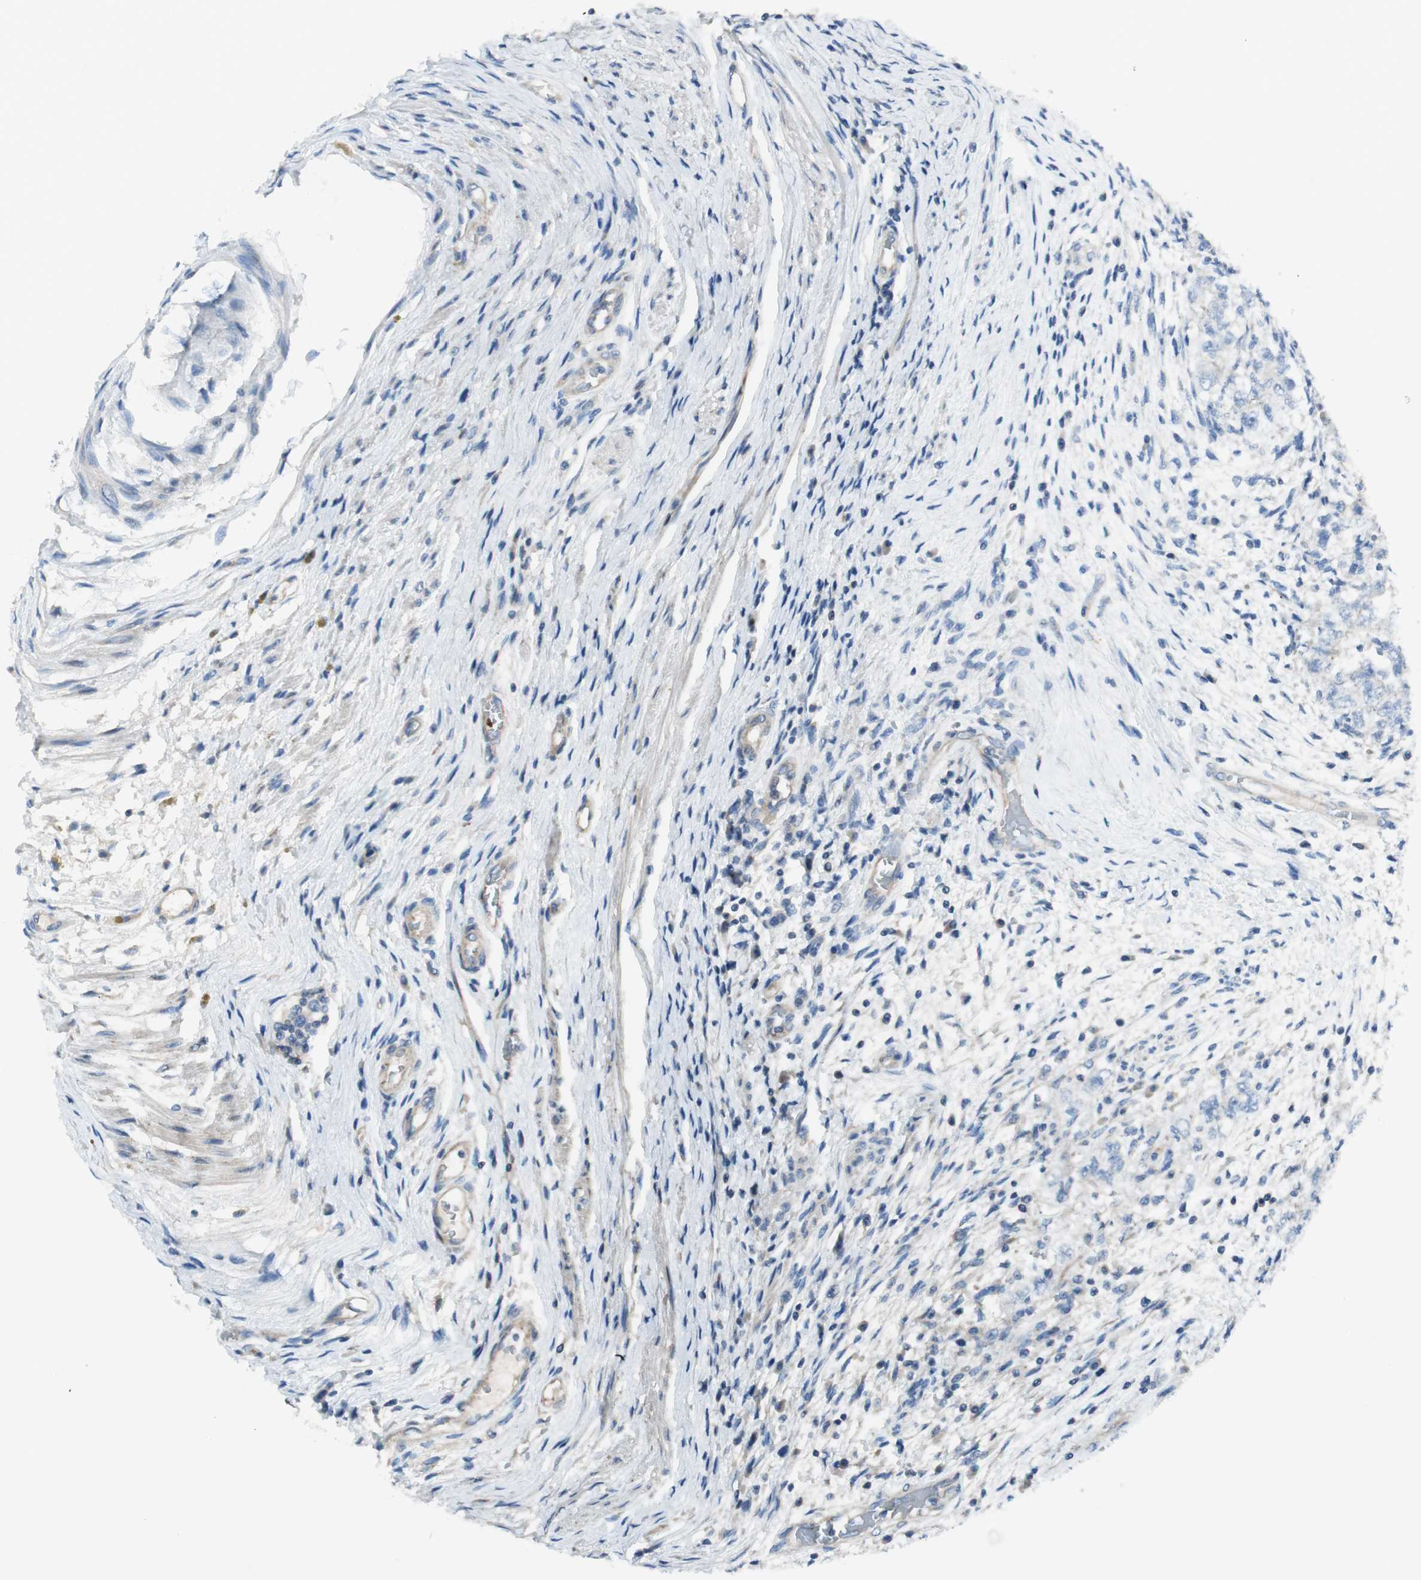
{"staining": {"intensity": "weak", "quantity": "<25%", "location": "cytoplasmic/membranous"}, "tissue": "testis cancer", "cell_type": "Tumor cells", "image_type": "cancer", "snomed": [{"axis": "morphology", "description": "Carcinoma, Embryonal, NOS"}, {"axis": "topography", "description": "Testis"}], "caption": "The immunohistochemistry image has no significant positivity in tumor cells of embryonal carcinoma (testis) tissue. (Stains: DAB (3,3'-diaminobenzidine) immunohistochemistry with hematoxylin counter stain, Microscopy: brightfield microscopy at high magnification).", "gene": "PRKG1", "patient": {"sex": "male", "age": 26}}